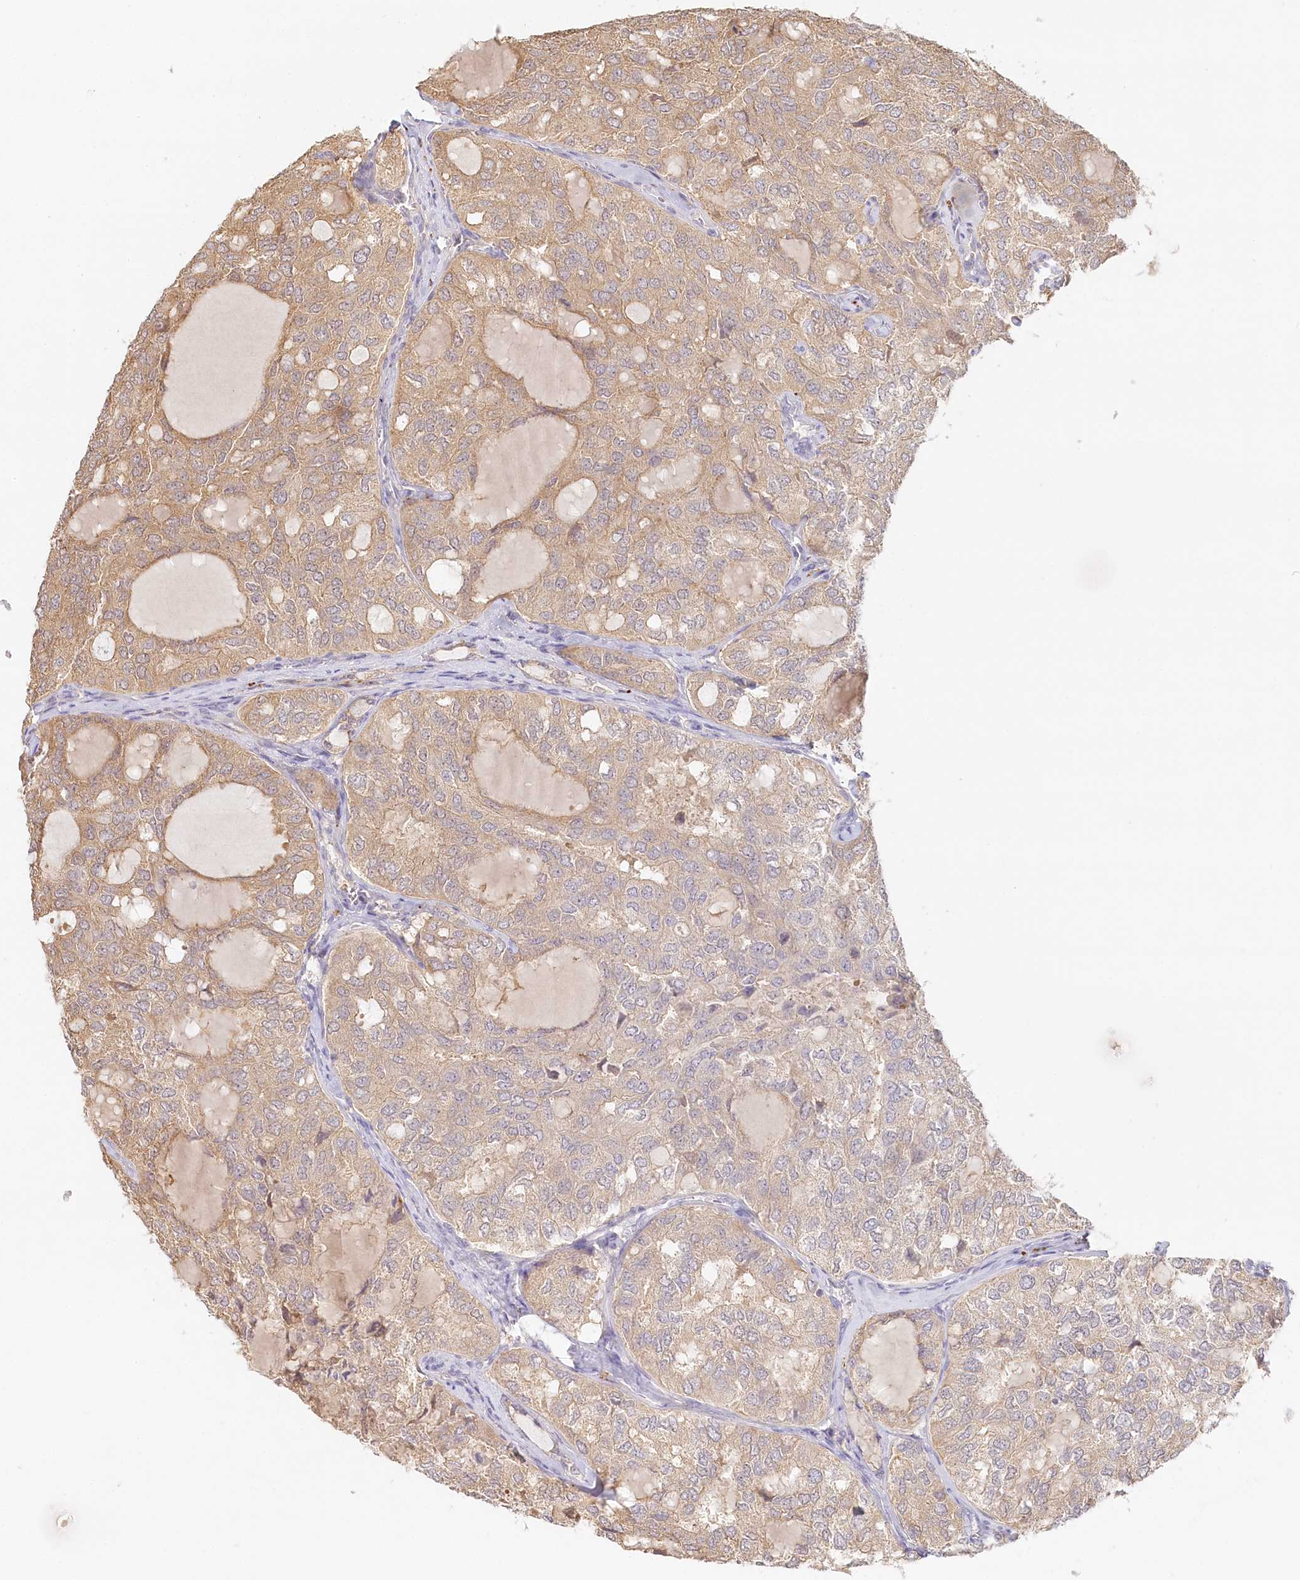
{"staining": {"intensity": "weak", "quantity": "25%-75%", "location": "cytoplasmic/membranous"}, "tissue": "thyroid cancer", "cell_type": "Tumor cells", "image_type": "cancer", "snomed": [{"axis": "morphology", "description": "Follicular adenoma carcinoma, NOS"}, {"axis": "topography", "description": "Thyroid gland"}], "caption": "This is a photomicrograph of IHC staining of thyroid follicular adenoma carcinoma, which shows weak positivity in the cytoplasmic/membranous of tumor cells.", "gene": "VSIG1", "patient": {"sex": "male", "age": 75}}